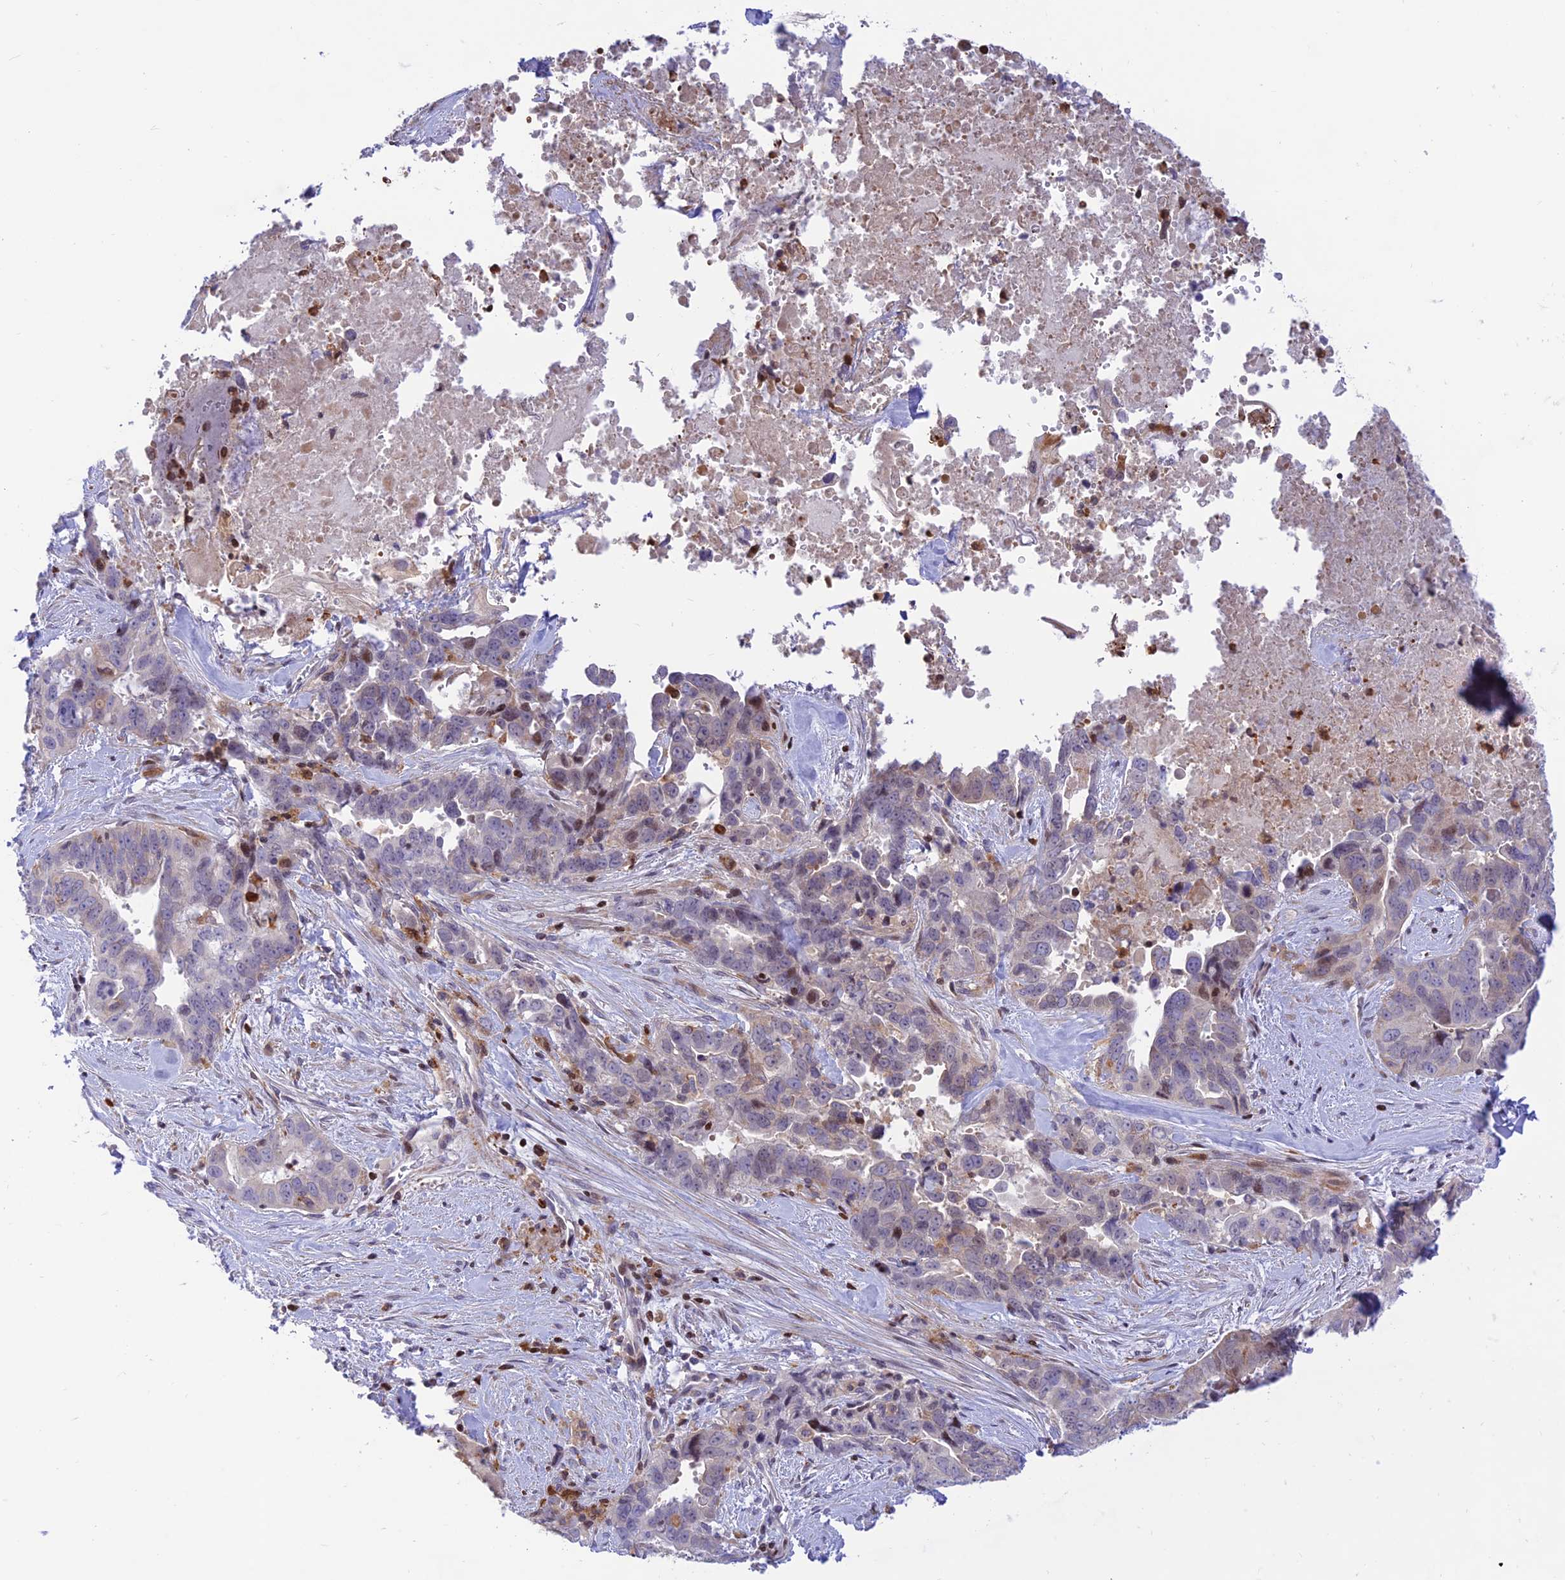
{"staining": {"intensity": "weak", "quantity": "<25%", "location": "nuclear"}, "tissue": "pancreatic cancer", "cell_type": "Tumor cells", "image_type": "cancer", "snomed": [{"axis": "morphology", "description": "Adenocarcinoma, NOS"}, {"axis": "topography", "description": "Pancreas"}], "caption": "IHC image of pancreatic adenocarcinoma stained for a protein (brown), which demonstrates no expression in tumor cells.", "gene": "FAM186B", "patient": {"sex": "male", "age": 80}}